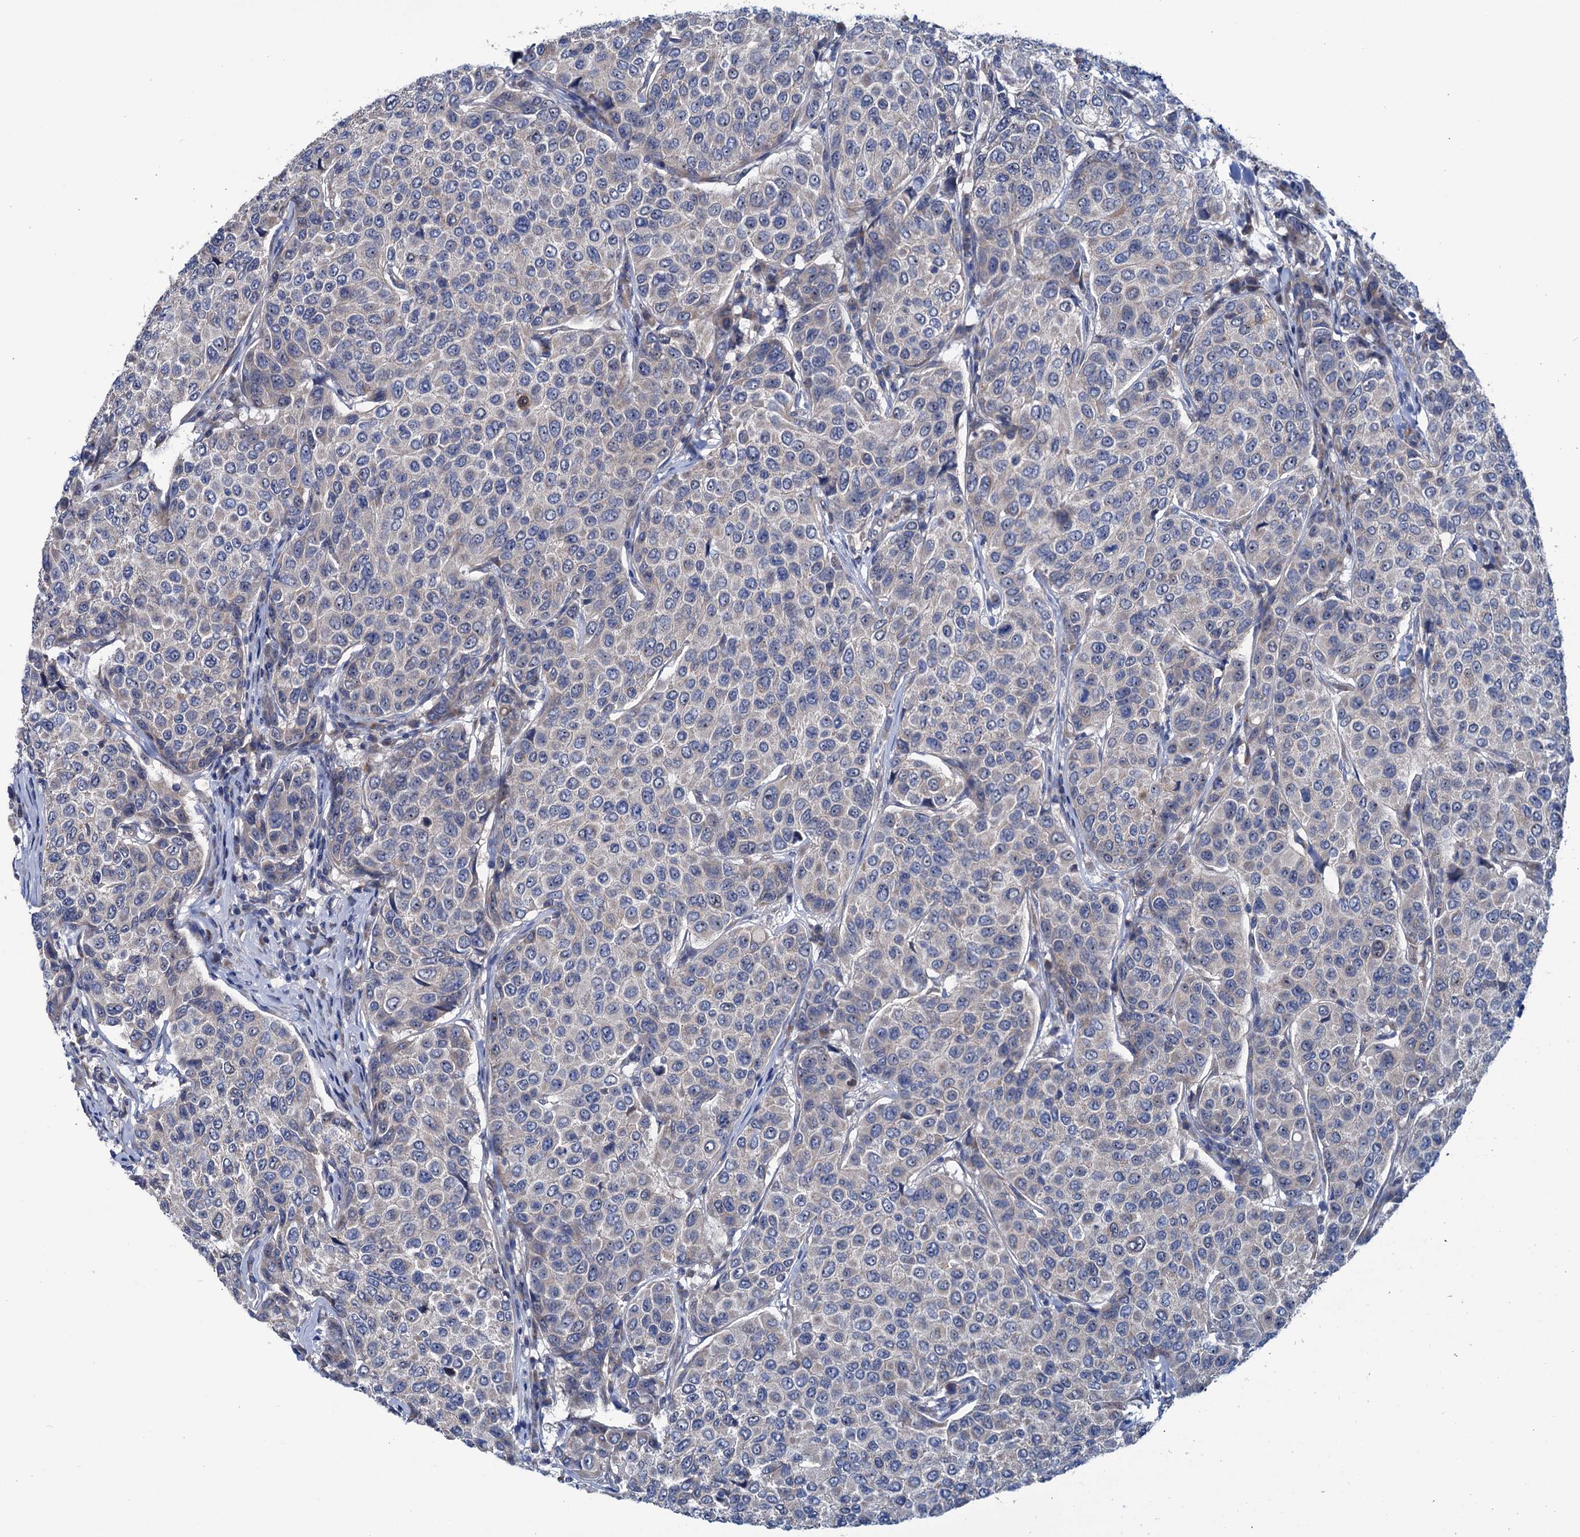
{"staining": {"intensity": "negative", "quantity": "none", "location": "none"}, "tissue": "breast cancer", "cell_type": "Tumor cells", "image_type": "cancer", "snomed": [{"axis": "morphology", "description": "Duct carcinoma"}, {"axis": "topography", "description": "Breast"}], "caption": "Histopathology image shows no protein expression in tumor cells of breast cancer tissue.", "gene": "EYA4", "patient": {"sex": "female", "age": 55}}